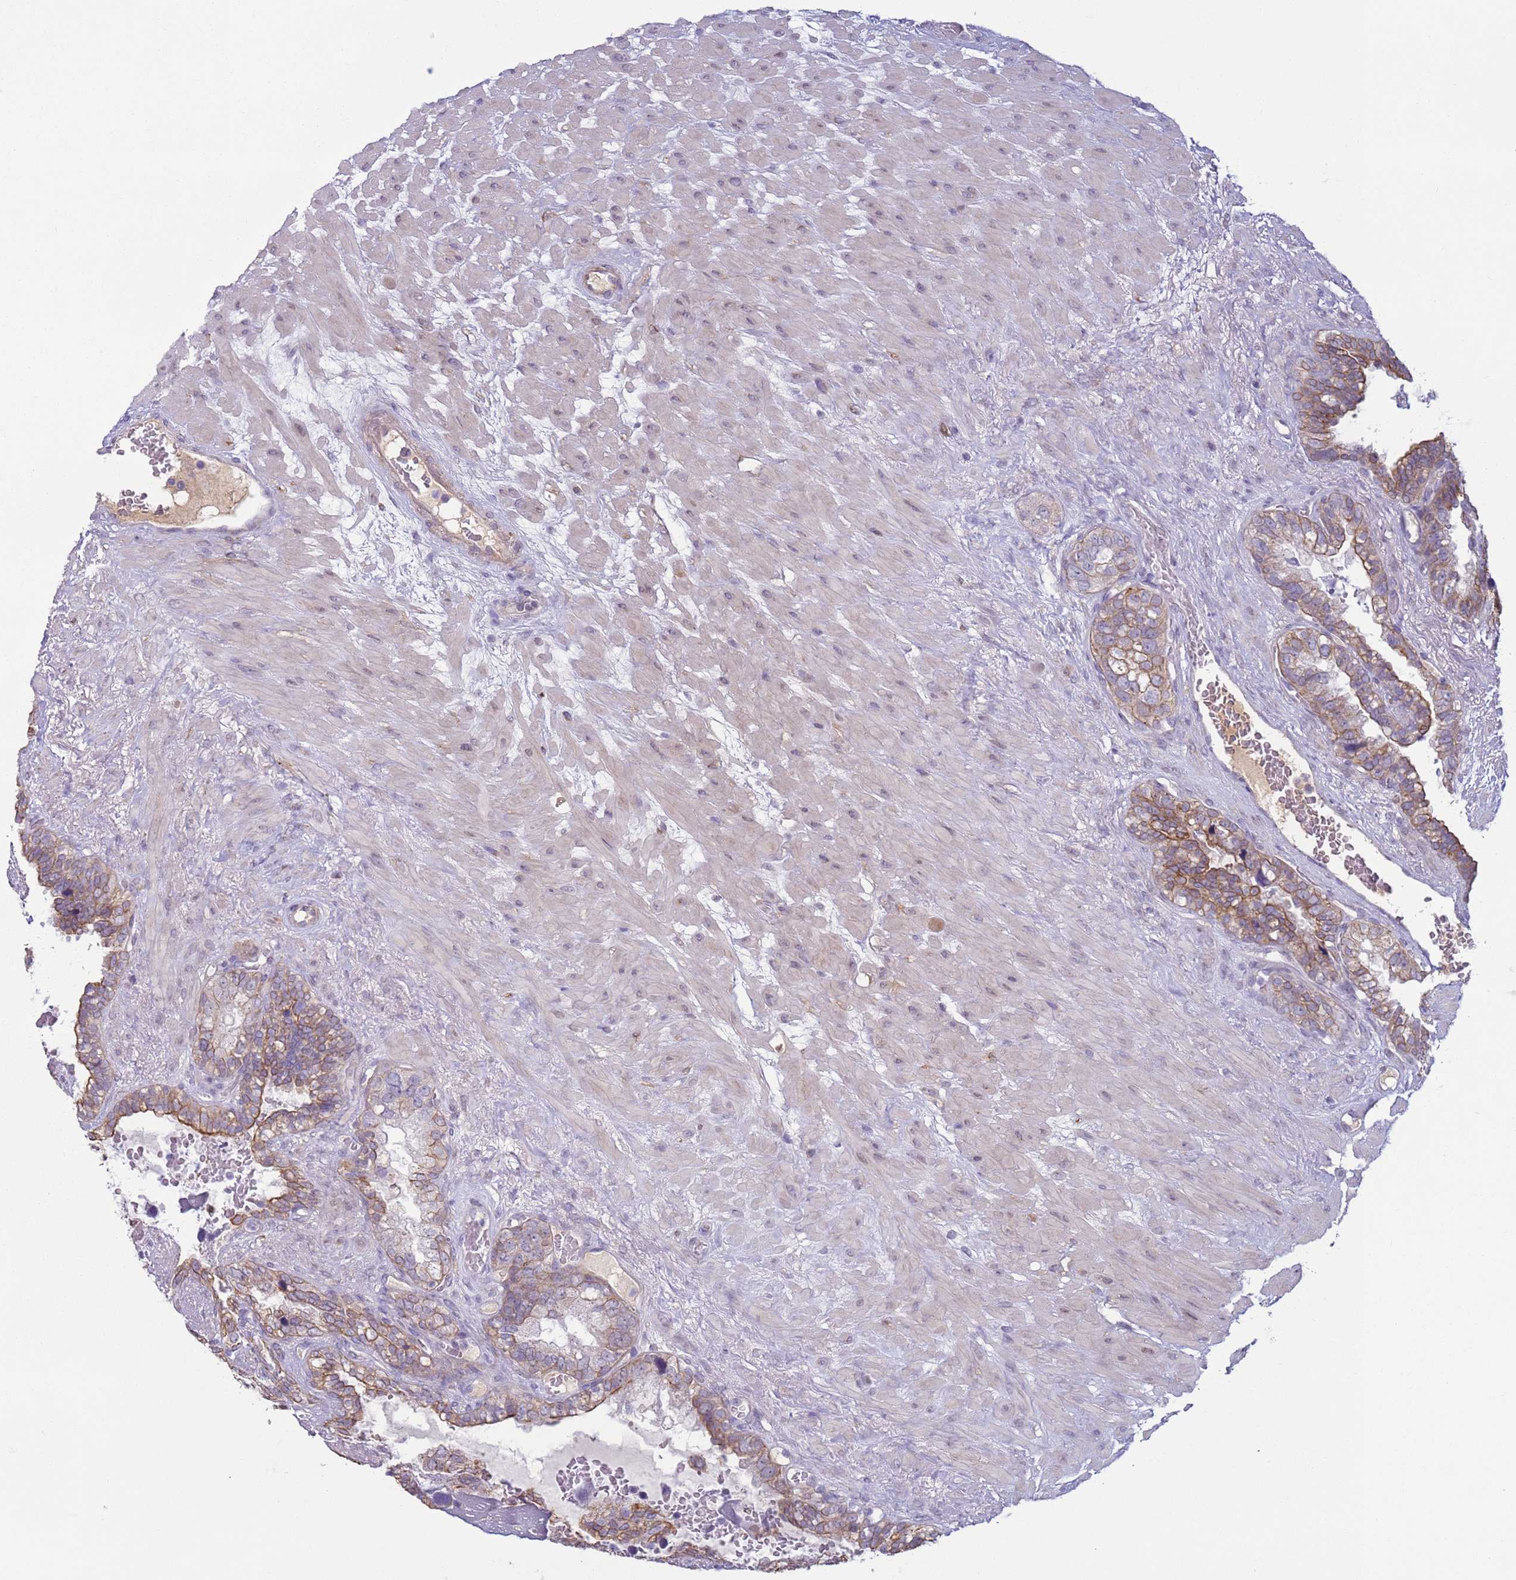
{"staining": {"intensity": "moderate", "quantity": "25%-75%", "location": "cytoplasmic/membranous"}, "tissue": "seminal vesicle", "cell_type": "Glandular cells", "image_type": "normal", "snomed": [{"axis": "morphology", "description": "Normal tissue, NOS"}, {"axis": "topography", "description": "Seminal veicle"}], "caption": "An immunohistochemistry (IHC) image of benign tissue is shown. Protein staining in brown labels moderate cytoplasmic/membranous positivity in seminal vesicle within glandular cells.", "gene": "NPAP1", "patient": {"sex": "male", "age": 80}}